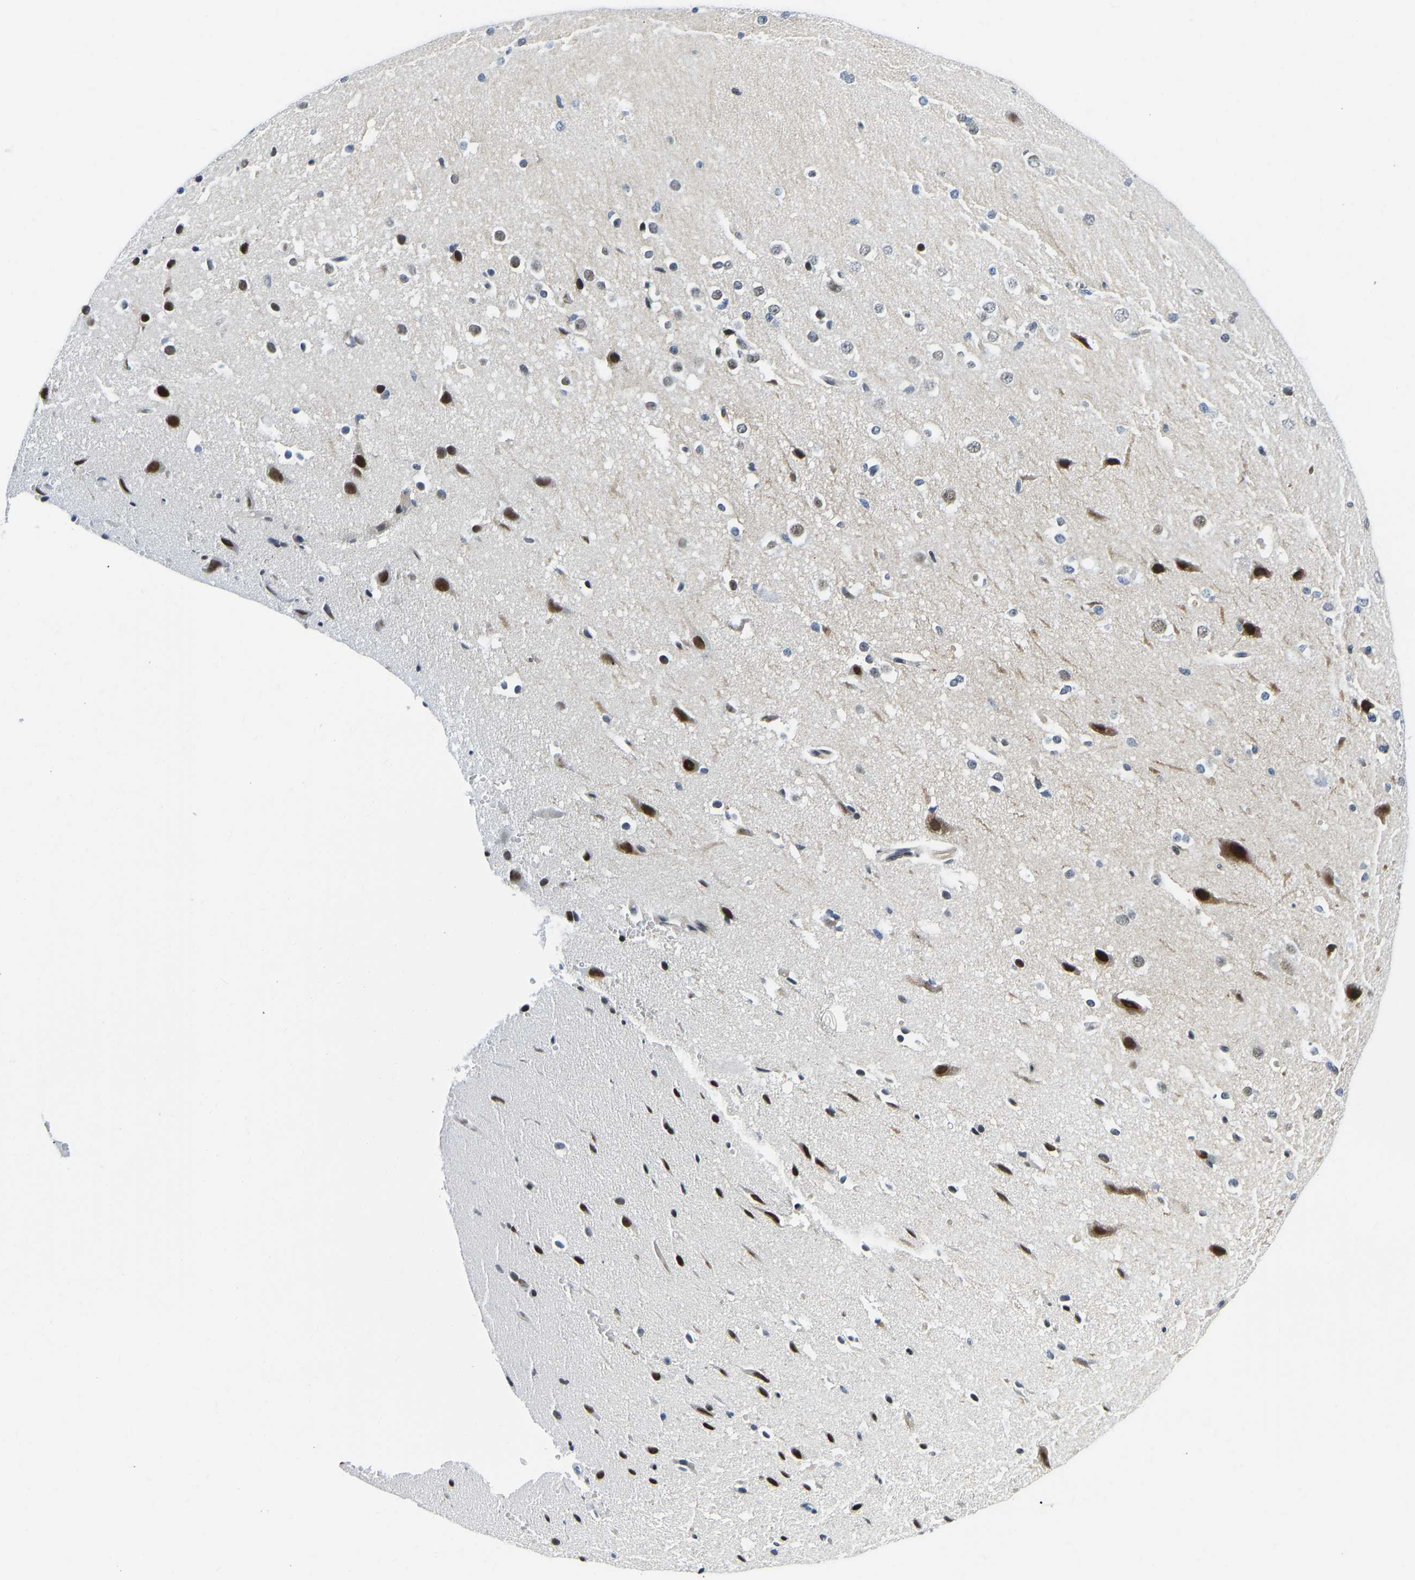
{"staining": {"intensity": "negative", "quantity": "none", "location": "none"}, "tissue": "cerebral cortex", "cell_type": "Endothelial cells", "image_type": "normal", "snomed": [{"axis": "morphology", "description": "Normal tissue, NOS"}, {"axis": "morphology", "description": "Developmental malformation"}, {"axis": "topography", "description": "Cerebral cortex"}], "caption": "Unremarkable cerebral cortex was stained to show a protein in brown. There is no significant expression in endothelial cells. The staining was performed using DAB (3,3'-diaminobenzidine) to visualize the protein expression in brown, while the nuclei were stained in blue with hematoxylin (Magnification: 20x).", "gene": "HDAC5", "patient": {"sex": "female", "age": 30}}